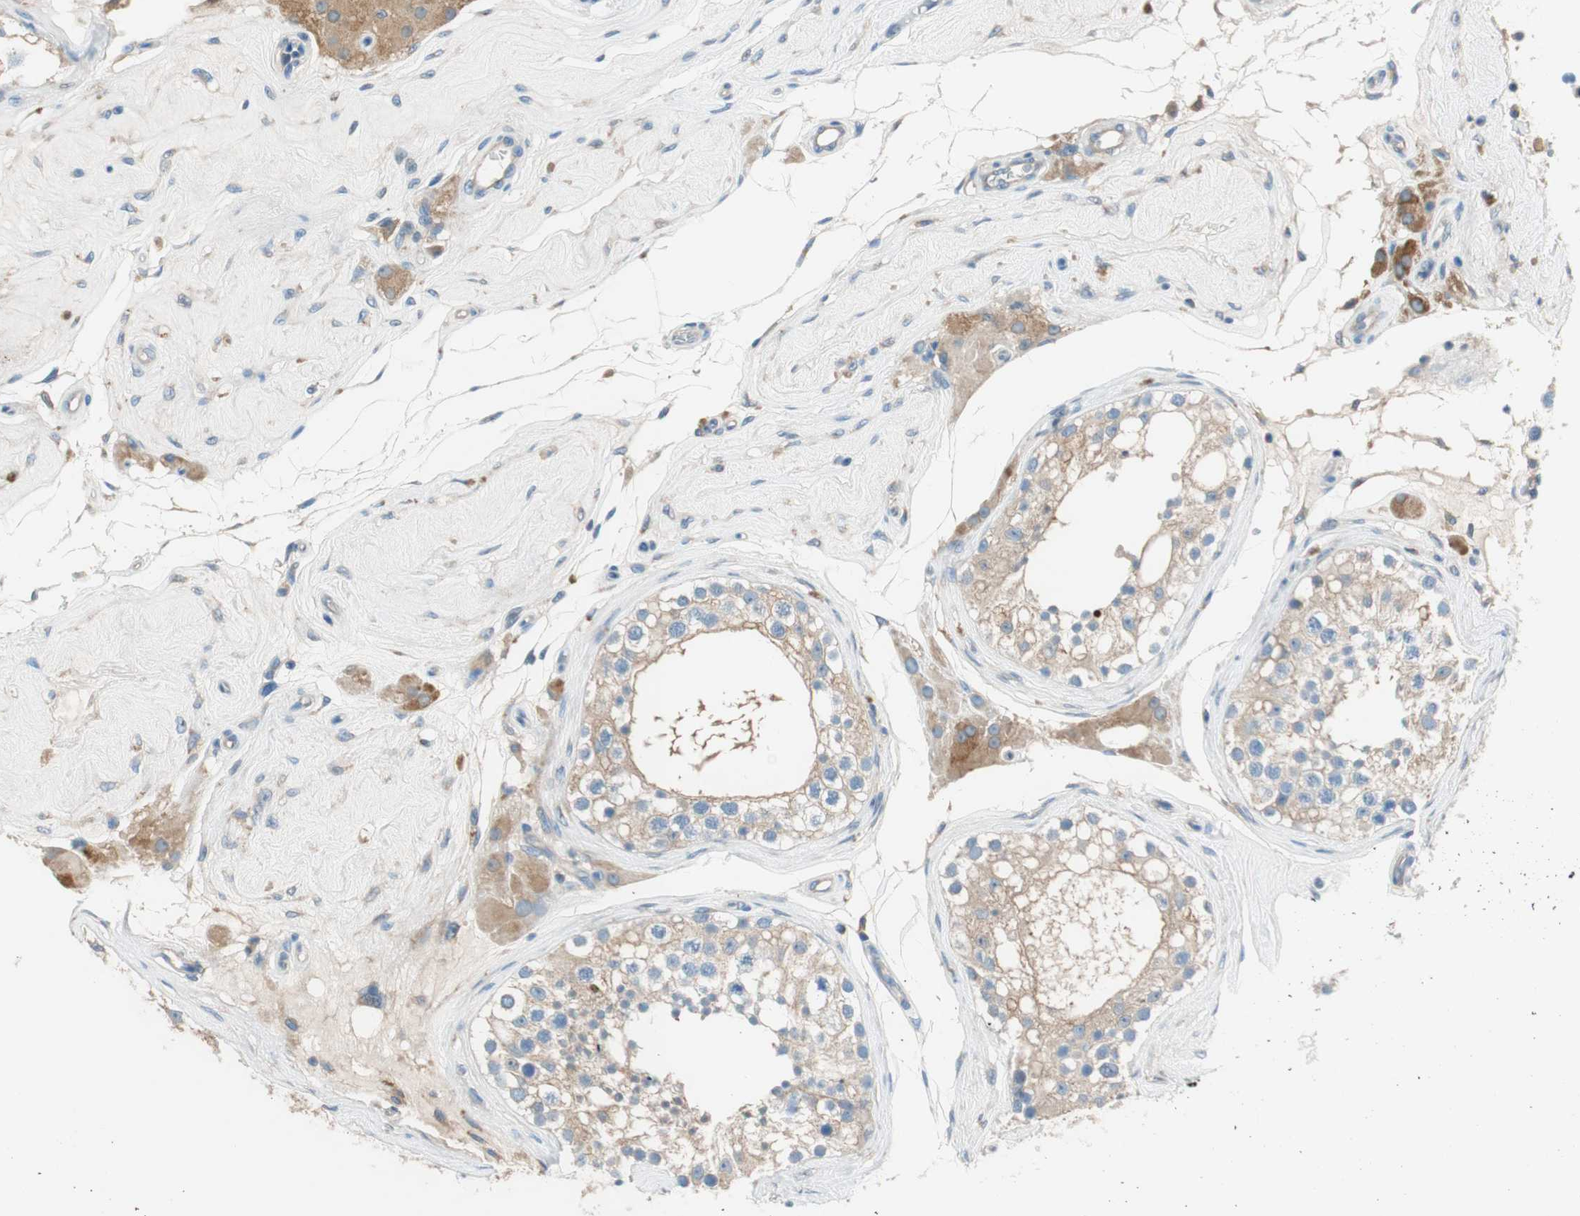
{"staining": {"intensity": "weak", "quantity": "25%-75%", "location": "cytoplasmic/membranous"}, "tissue": "testis", "cell_type": "Cells in seminiferous ducts", "image_type": "normal", "snomed": [{"axis": "morphology", "description": "Normal tissue, NOS"}, {"axis": "topography", "description": "Testis"}], "caption": "IHC image of normal testis: testis stained using immunohistochemistry (IHC) demonstrates low levels of weak protein expression localized specifically in the cytoplasmic/membranous of cells in seminiferous ducts, appearing as a cytoplasmic/membranous brown color.", "gene": "GLUL", "patient": {"sex": "male", "age": 68}}